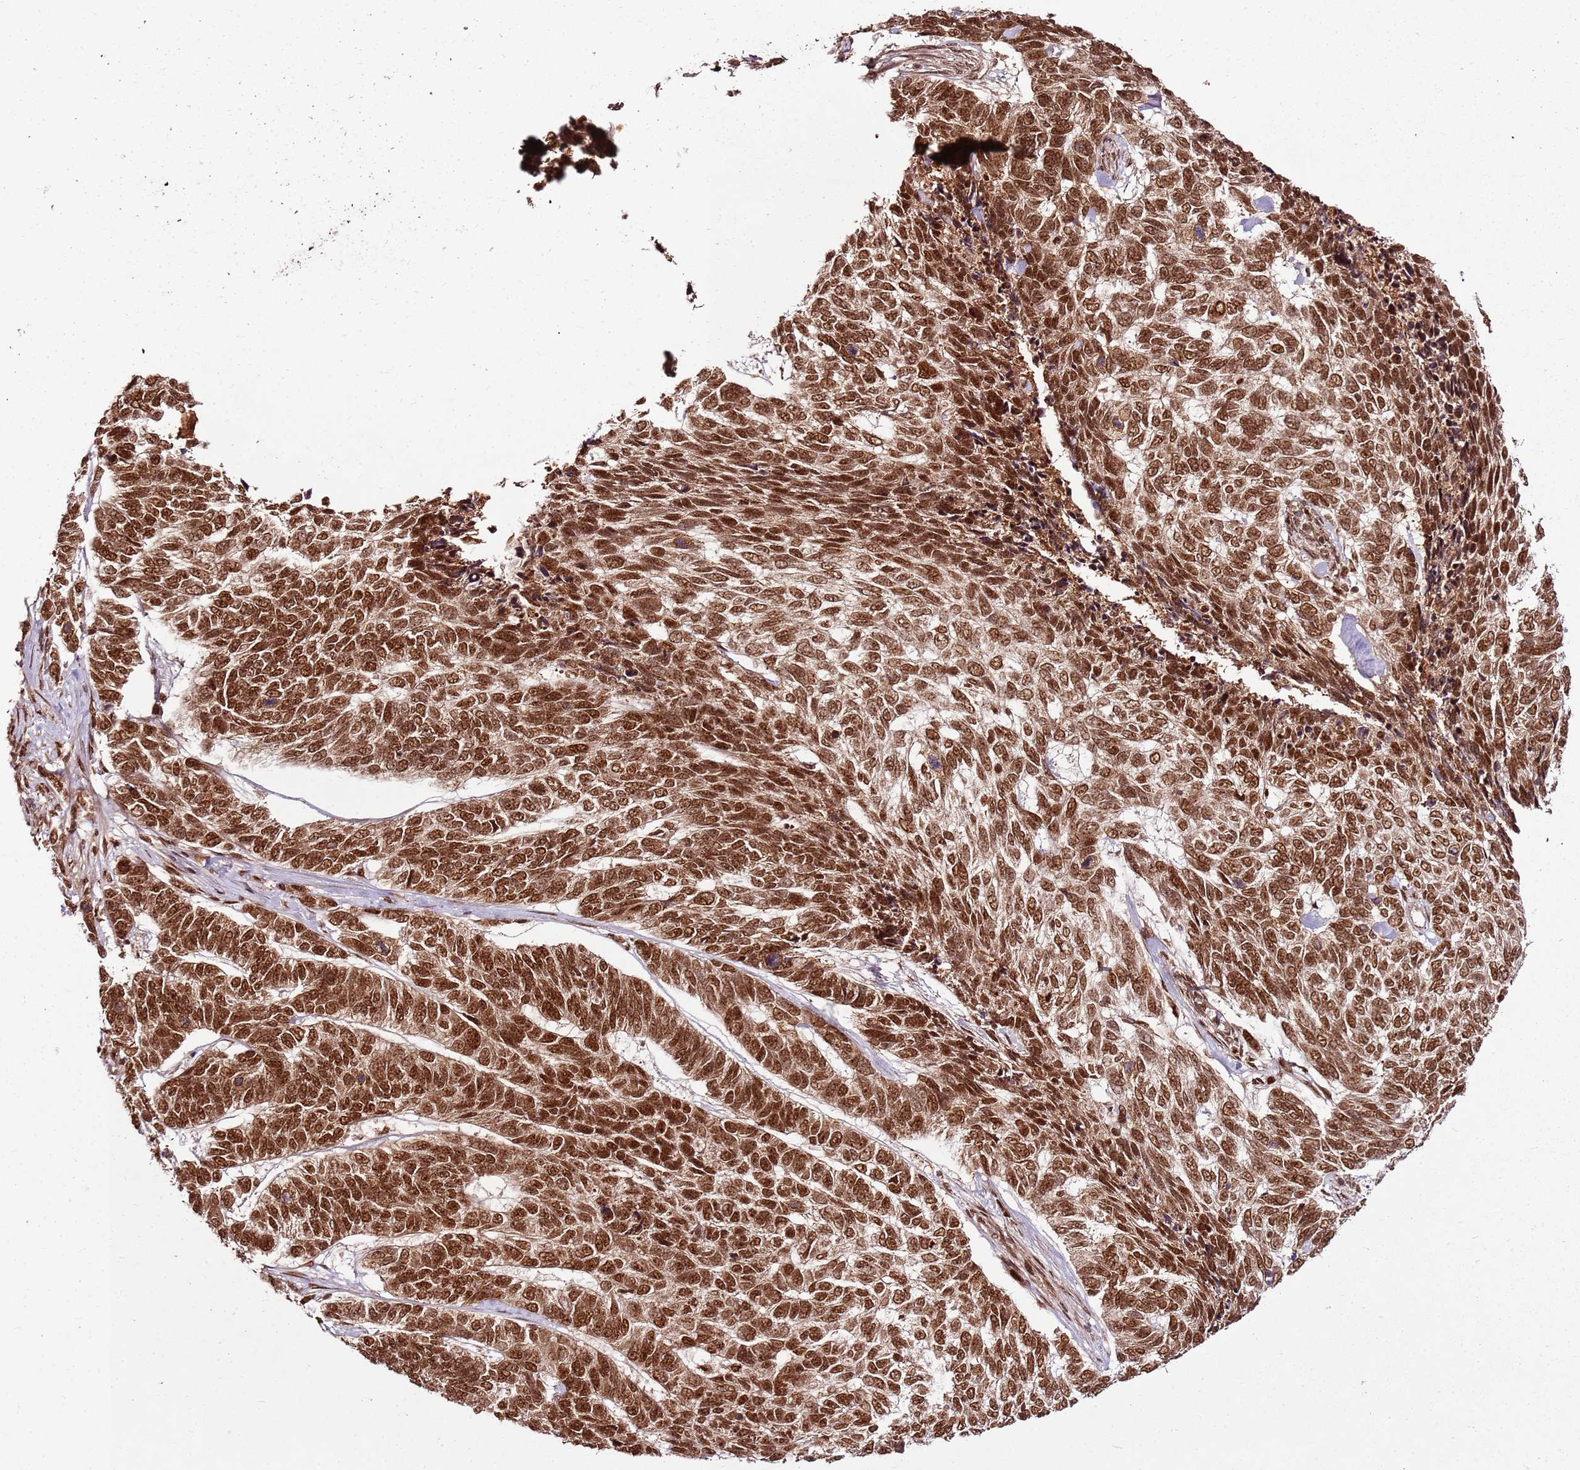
{"staining": {"intensity": "moderate", "quantity": ">75%", "location": "nuclear"}, "tissue": "skin cancer", "cell_type": "Tumor cells", "image_type": "cancer", "snomed": [{"axis": "morphology", "description": "Basal cell carcinoma"}, {"axis": "topography", "description": "Skin"}], "caption": "Protein expression by immunohistochemistry reveals moderate nuclear expression in approximately >75% of tumor cells in skin basal cell carcinoma.", "gene": "XRN2", "patient": {"sex": "female", "age": 65}}